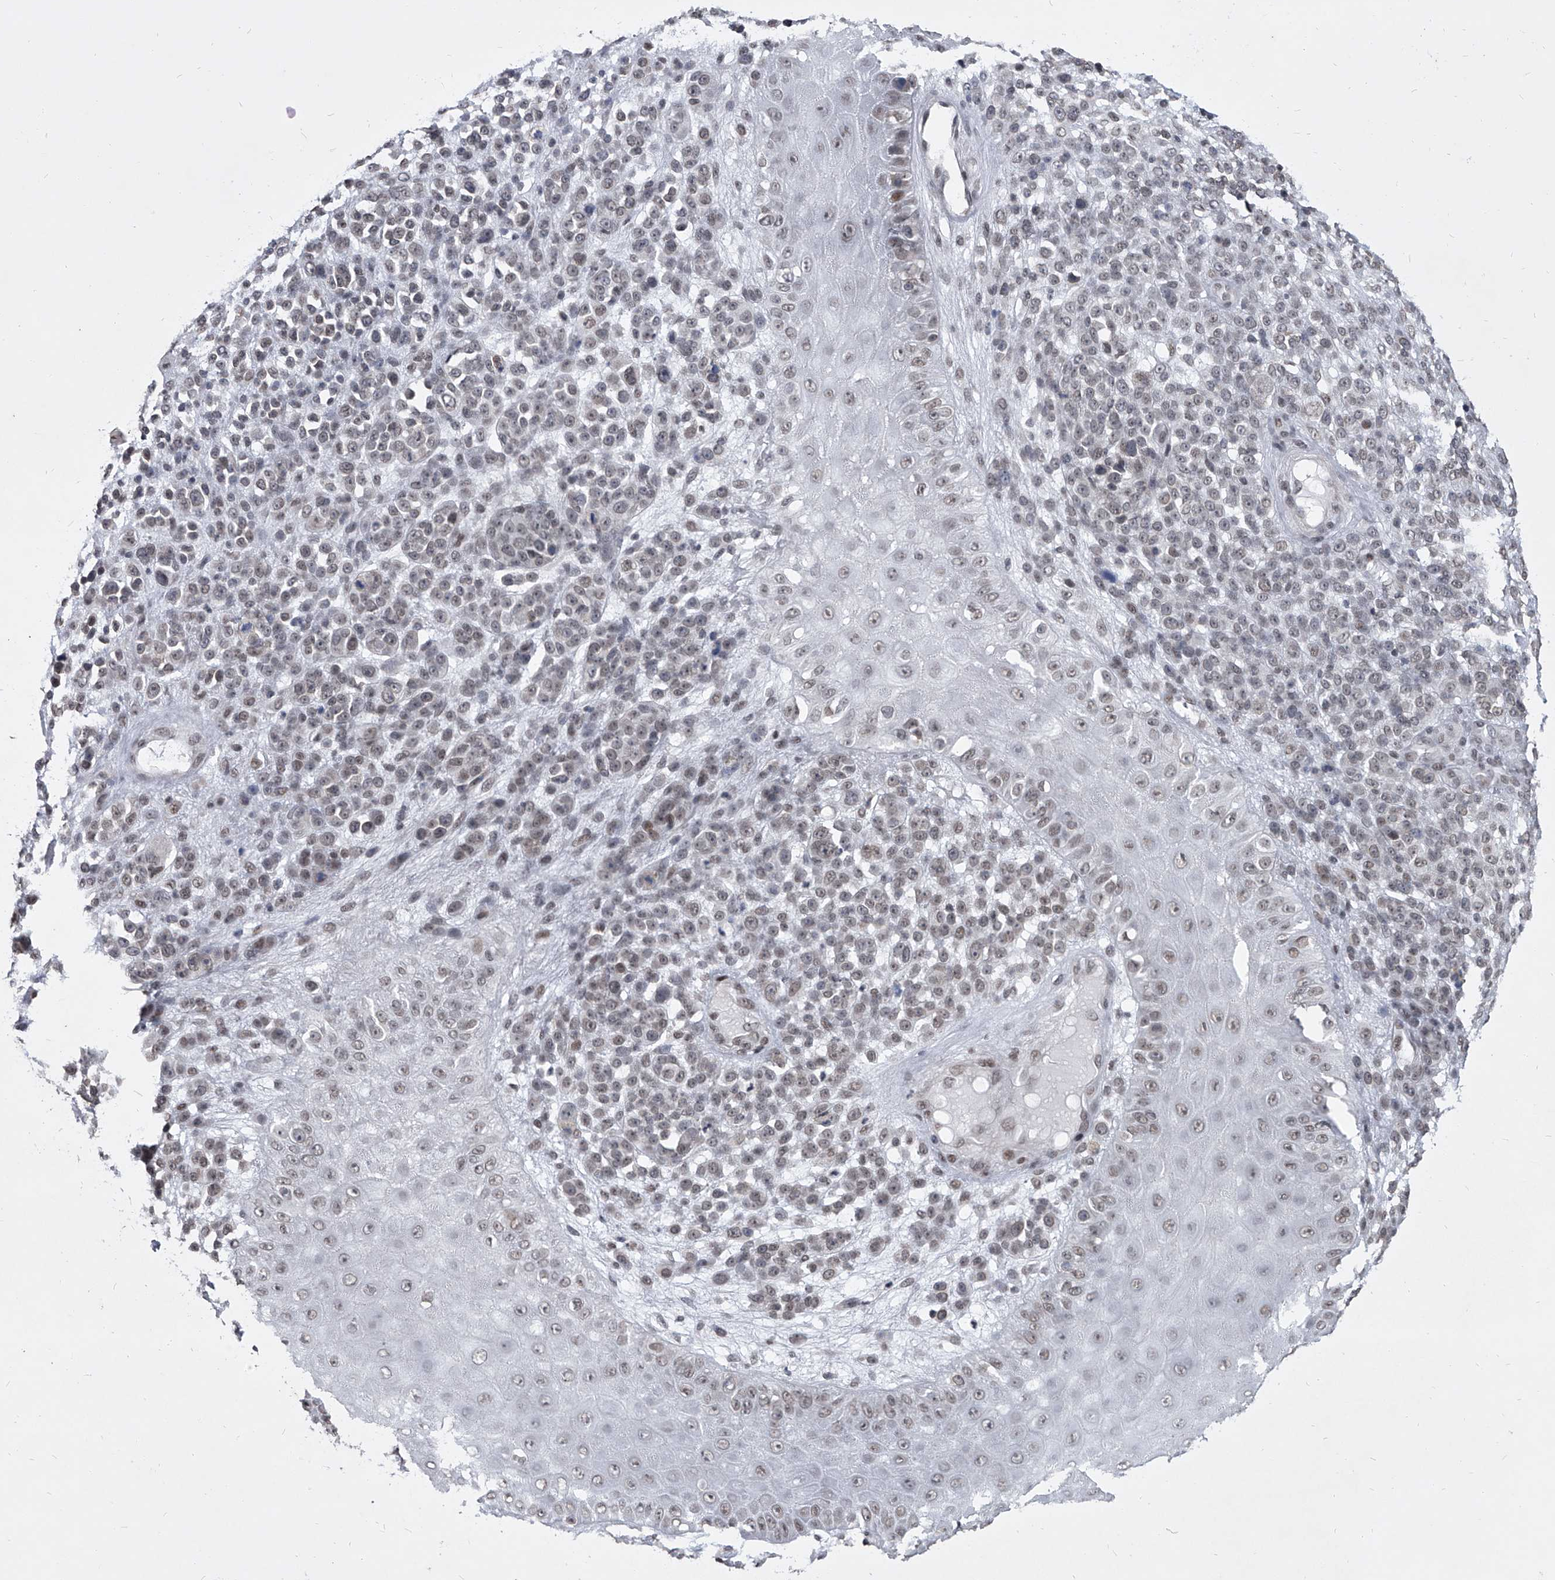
{"staining": {"intensity": "weak", "quantity": "<25%", "location": "nuclear"}, "tissue": "melanoma", "cell_type": "Tumor cells", "image_type": "cancer", "snomed": [{"axis": "morphology", "description": "Malignant melanoma, NOS"}, {"axis": "topography", "description": "Skin"}], "caption": "High magnification brightfield microscopy of melanoma stained with DAB (3,3'-diaminobenzidine) (brown) and counterstained with hematoxylin (blue): tumor cells show no significant positivity. Nuclei are stained in blue.", "gene": "PPIL4", "patient": {"sex": "female", "age": 55}}